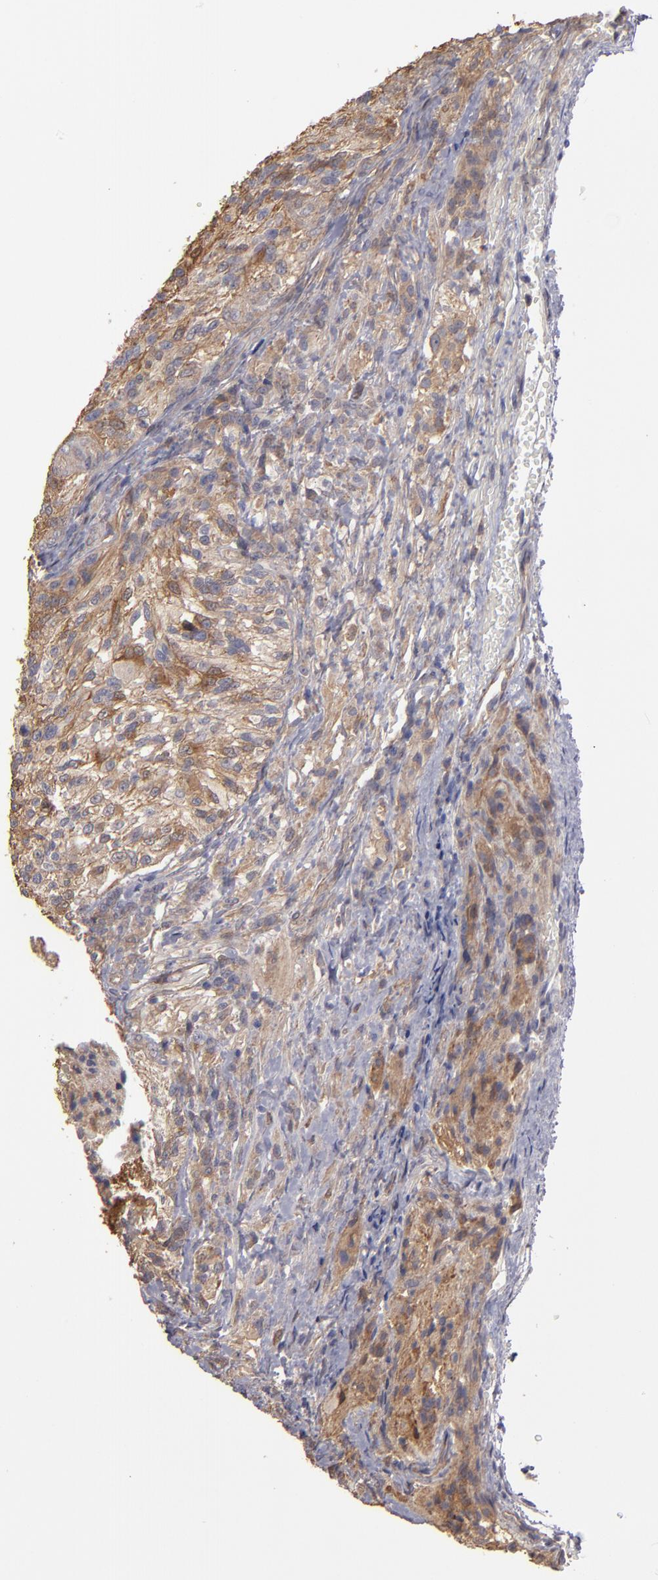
{"staining": {"intensity": "weak", "quantity": ">75%", "location": "cytoplasmic/membranous"}, "tissue": "glioma", "cell_type": "Tumor cells", "image_type": "cancer", "snomed": [{"axis": "morphology", "description": "Normal tissue, NOS"}, {"axis": "morphology", "description": "Glioma, malignant, High grade"}, {"axis": "topography", "description": "Cerebral cortex"}], "caption": "Approximately >75% of tumor cells in human malignant glioma (high-grade) reveal weak cytoplasmic/membranous protein expression as visualized by brown immunohistochemical staining.", "gene": "NDRG2", "patient": {"sex": "male", "age": 56}}